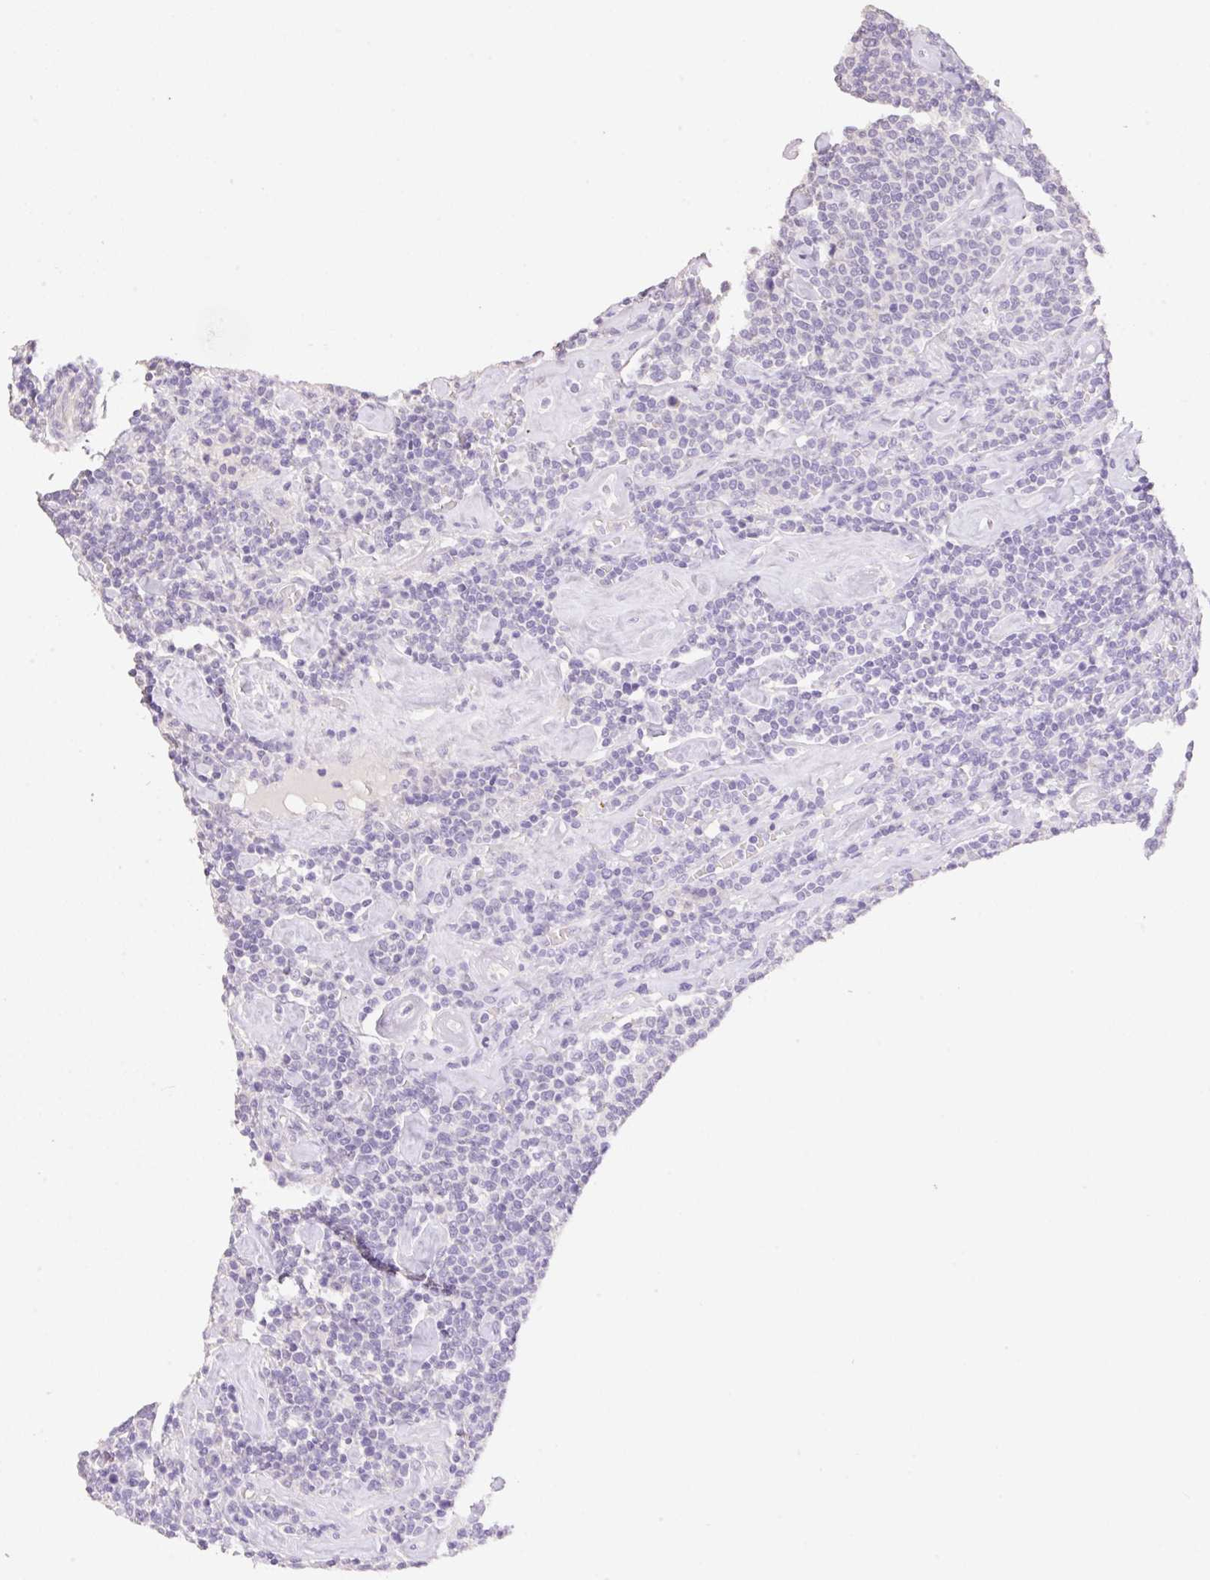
{"staining": {"intensity": "negative", "quantity": "none", "location": "none"}, "tissue": "lymphoma", "cell_type": "Tumor cells", "image_type": "cancer", "snomed": [{"axis": "morphology", "description": "Malignant lymphoma, non-Hodgkin's type, High grade"}, {"axis": "topography", "description": "Lymph node"}], "caption": "Tumor cells are negative for brown protein staining in lymphoma. (Immunohistochemistry, brightfield microscopy, high magnification).", "gene": "HCRTR2", "patient": {"sex": "male", "age": 61}}